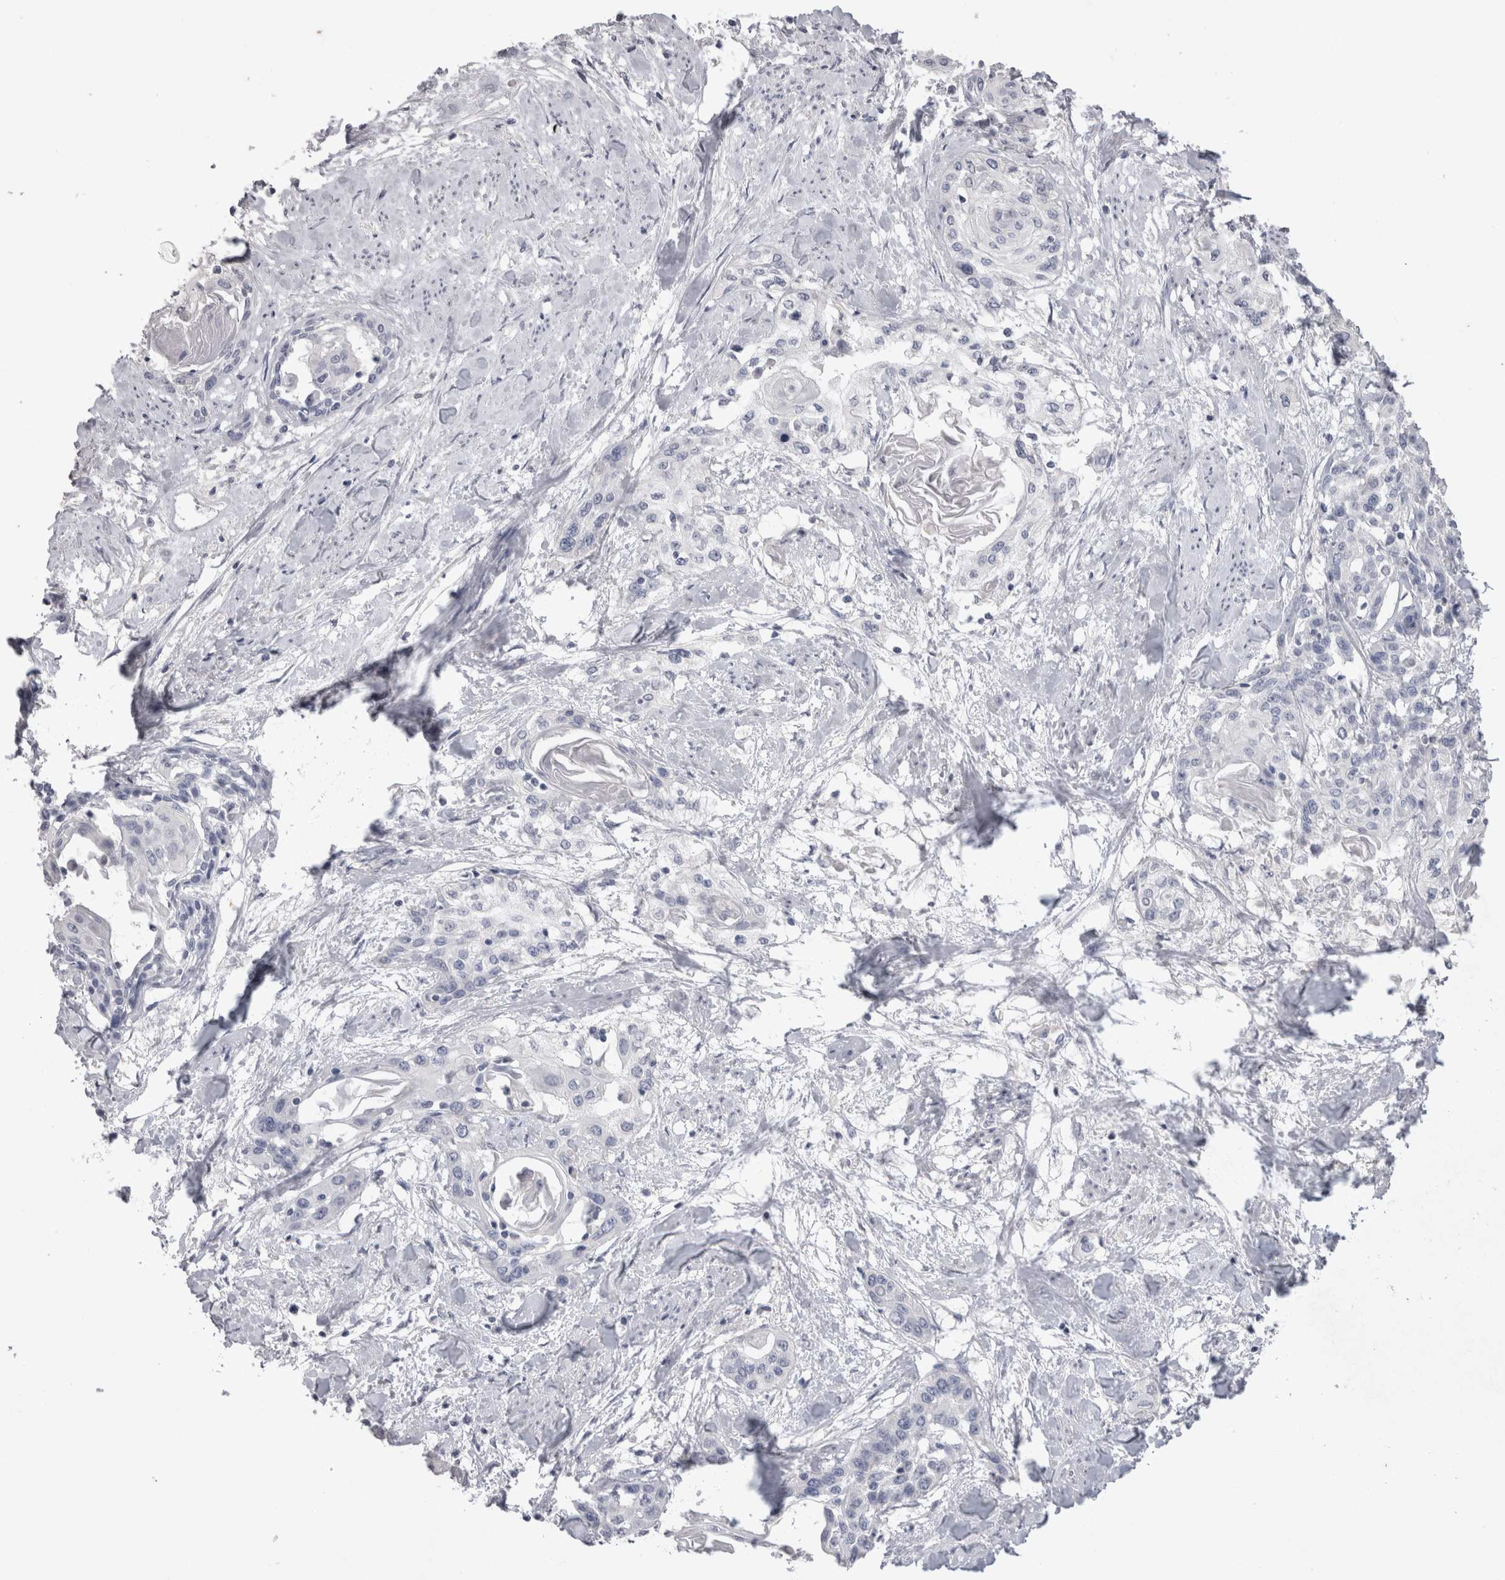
{"staining": {"intensity": "negative", "quantity": "none", "location": "none"}, "tissue": "cervical cancer", "cell_type": "Tumor cells", "image_type": "cancer", "snomed": [{"axis": "morphology", "description": "Squamous cell carcinoma, NOS"}, {"axis": "topography", "description": "Cervix"}], "caption": "Immunohistochemical staining of cervical cancer demonstrates no significant positivity in tumor cells. Nuclei are stained in blue.", "gene": "ADAM2", "patient": {"sex": "female", "age": 57}}